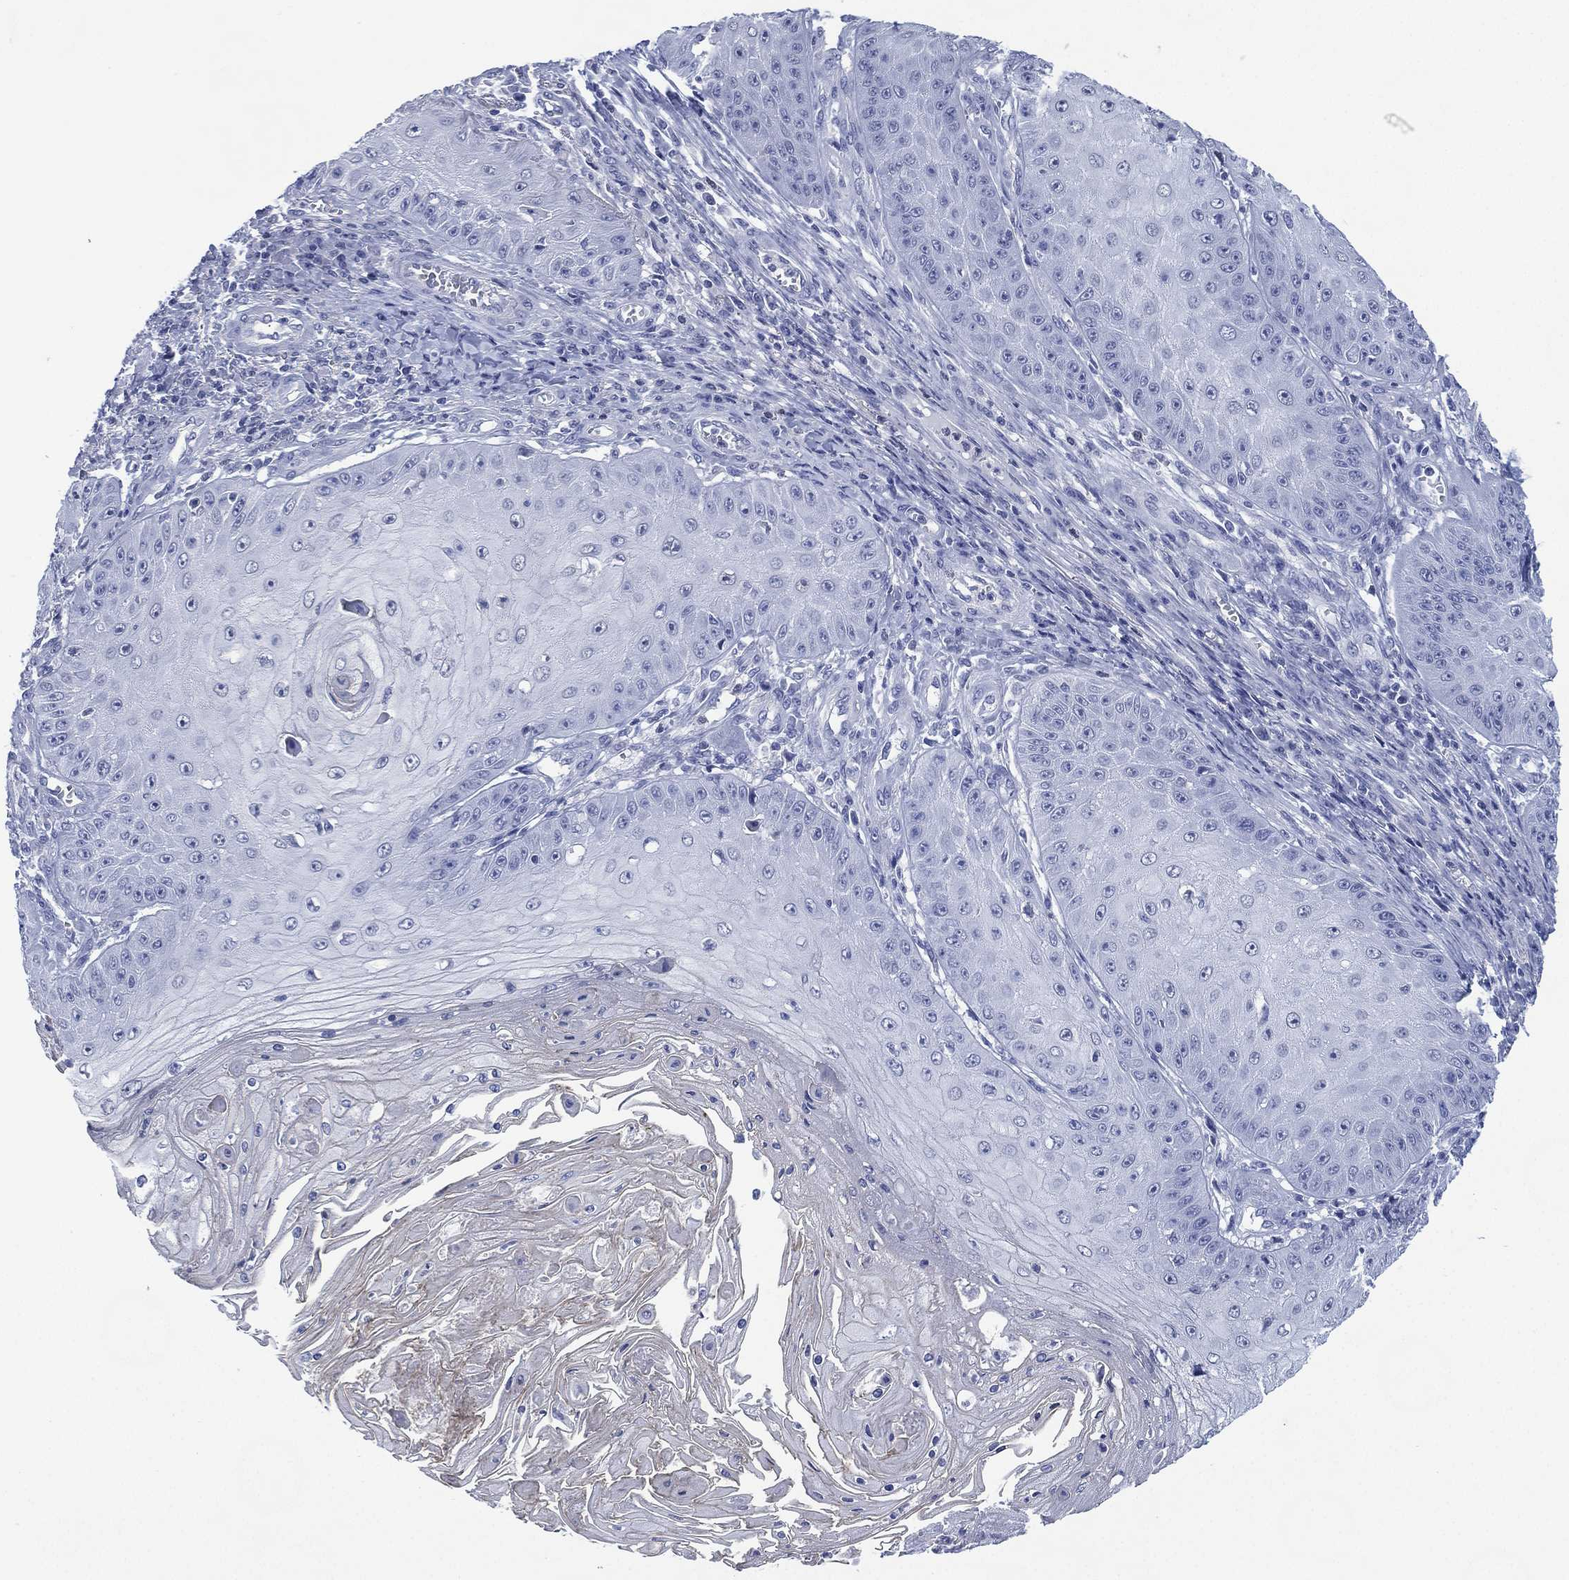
{"staining": {"intensity": "negative", "quantity": "none", "location": "none"}, "tissue": "skin cancer", "cell_type": "Tumor cells", "image_type": "cancer", "snomed": [{"axis": "morphology", "description": "Squamous cell carcinoma, NOS"}, {"axis": "topography", "description": "Skin"}], "caption": "High power microscopy histopathology image of an IHC photomicrograph of skin cancer (squamous cell carcinoma), revealing no significant positivity in tumor cells.", "gene": "TMEM247", "patient": {"sex": "male", "age": 70}}